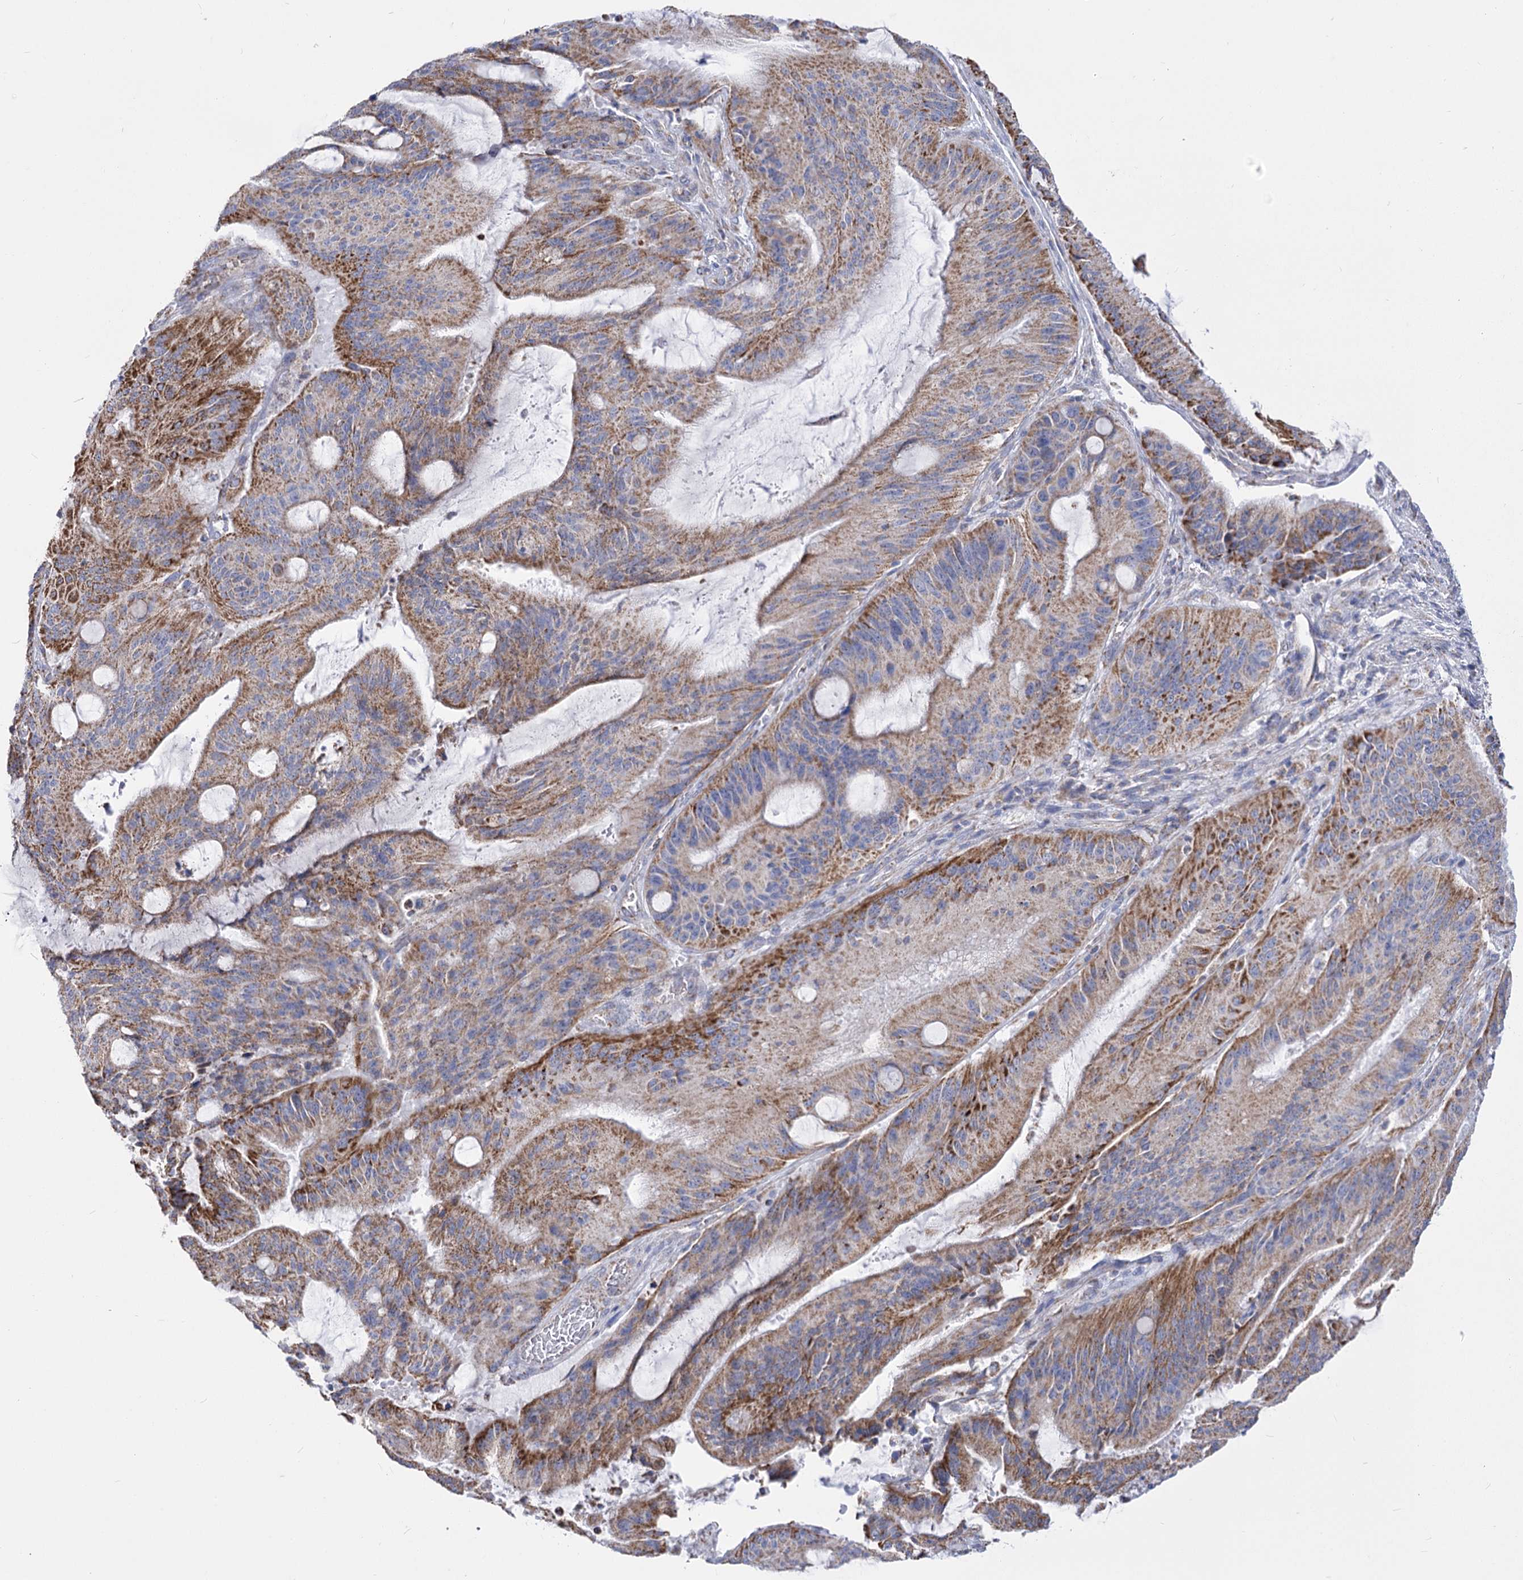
{"staining": {"intensity": "moderate", "quantity": ">75%", "location": "cytoplasmic/membranous"}, "tissue": "liver cancer", "cell_type": "Tumor cells", "image_type": "cancer", "snomed": [{"axis": "morphology", "description": "Normal tissue, NOS"}, {"axis": "morphology", "description": "Cholangiocarcinoma"}, {"axis": "topography", "description": "Liver"}, {"axis": "topography", "description": "Peripheral nerve tissue"}], "caption": "An IHC photomicrograph of neoplastic tissue is shown. Protein staining in brown labels moderate cytoplasmic/membranous positivity in liver cholangiocarcinoma within tumor cells.", "gene": "PDHB", "patient": {"sex": "female", "age": 73}}